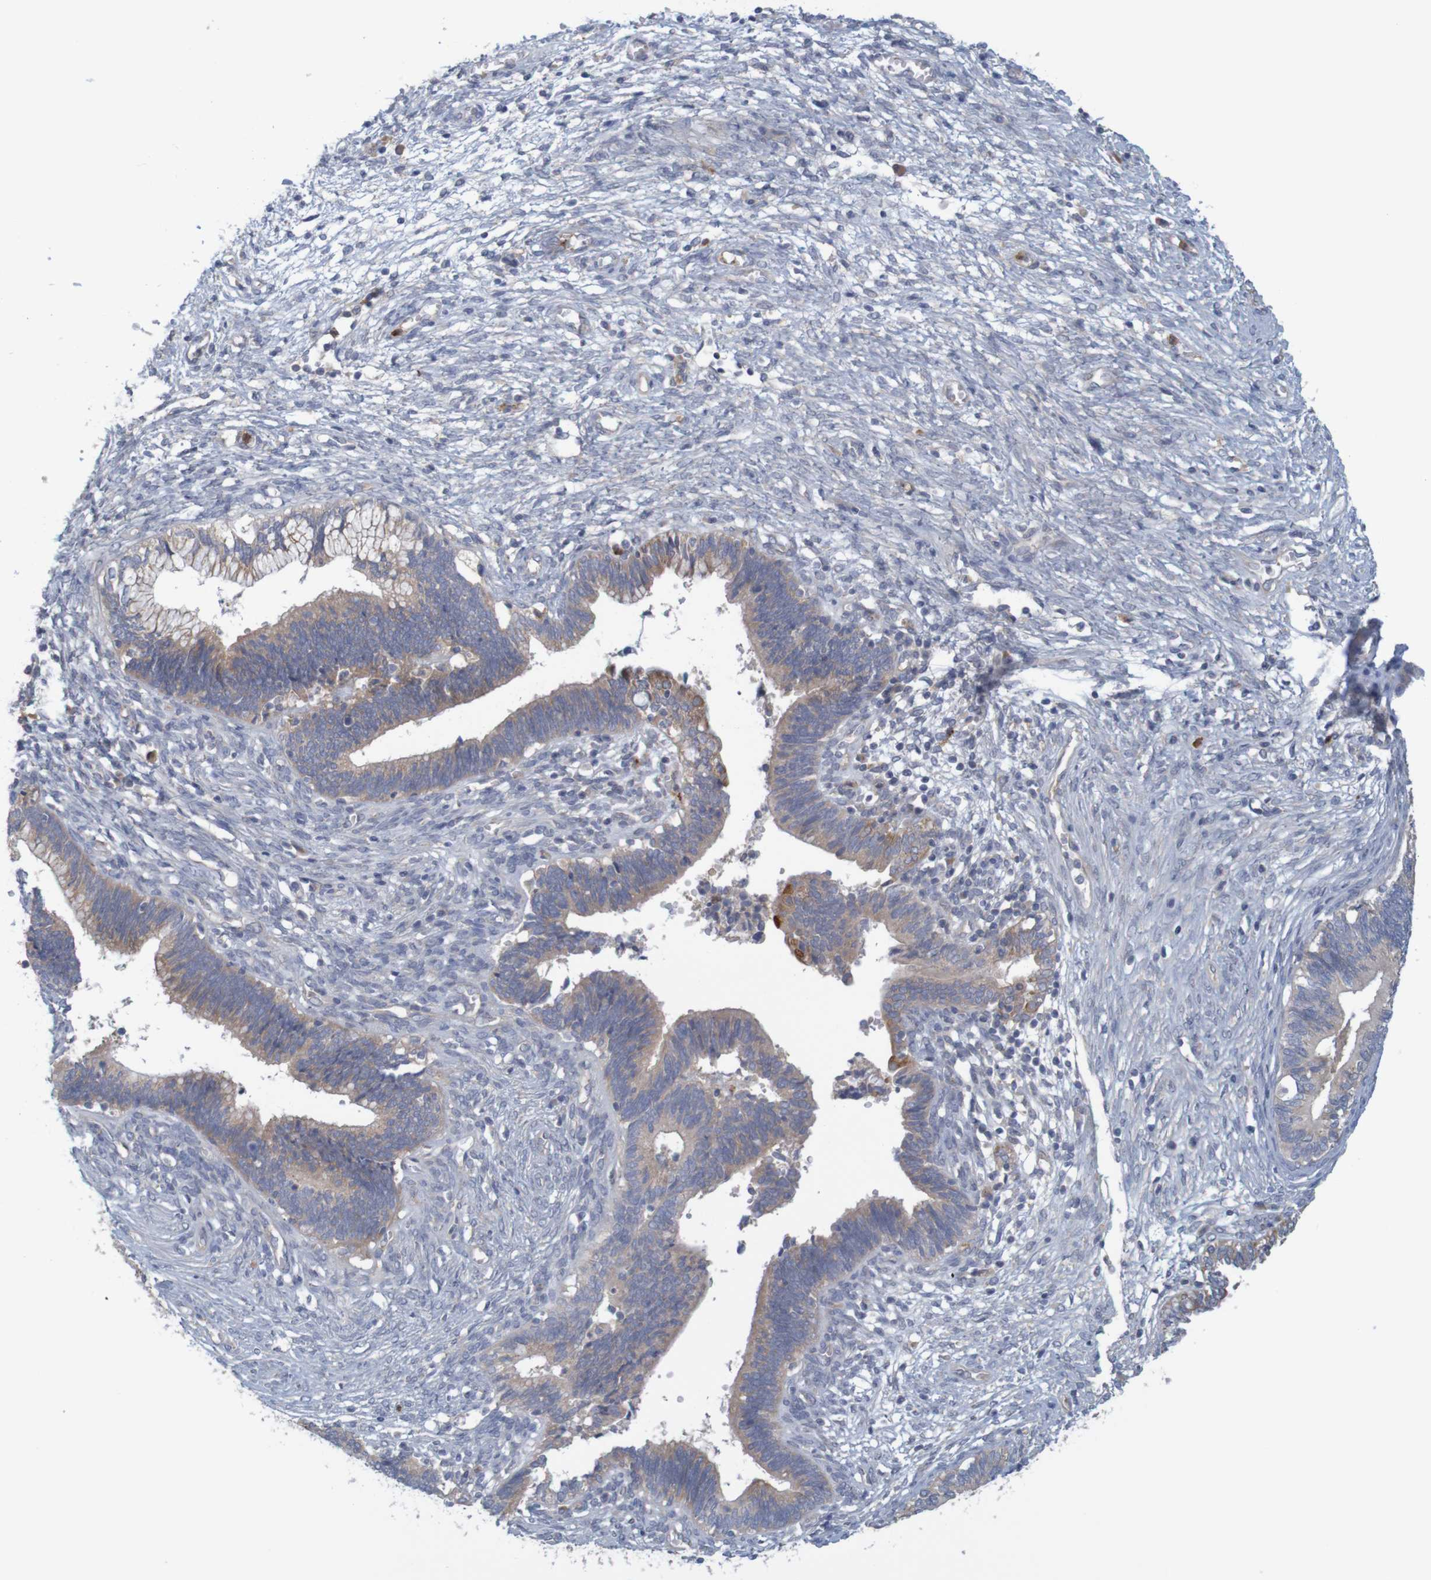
{"staining": {"intensity": "moderate", "quantity": ">75%", "location": "cytoplasmic/membranous"}, "tissue": "cervical cancer", "cell_type": "Tumor cells", "image_type": "cancer", "snomed": [{"axis": "morphology", "description": "Adenocarcinoma, NOS"}, {"axis": "topography", "description": "Cervix"}], "caption": "This micrograph exhibits immunohistochemistry staining of human cervical cancer (adenocarcinoma), with medium moderate cytoplasmic/membranous expression in approximately >75% of tumor cells.", "gene": "KRT23", "patient": {"sex": "female", "age": 44}}